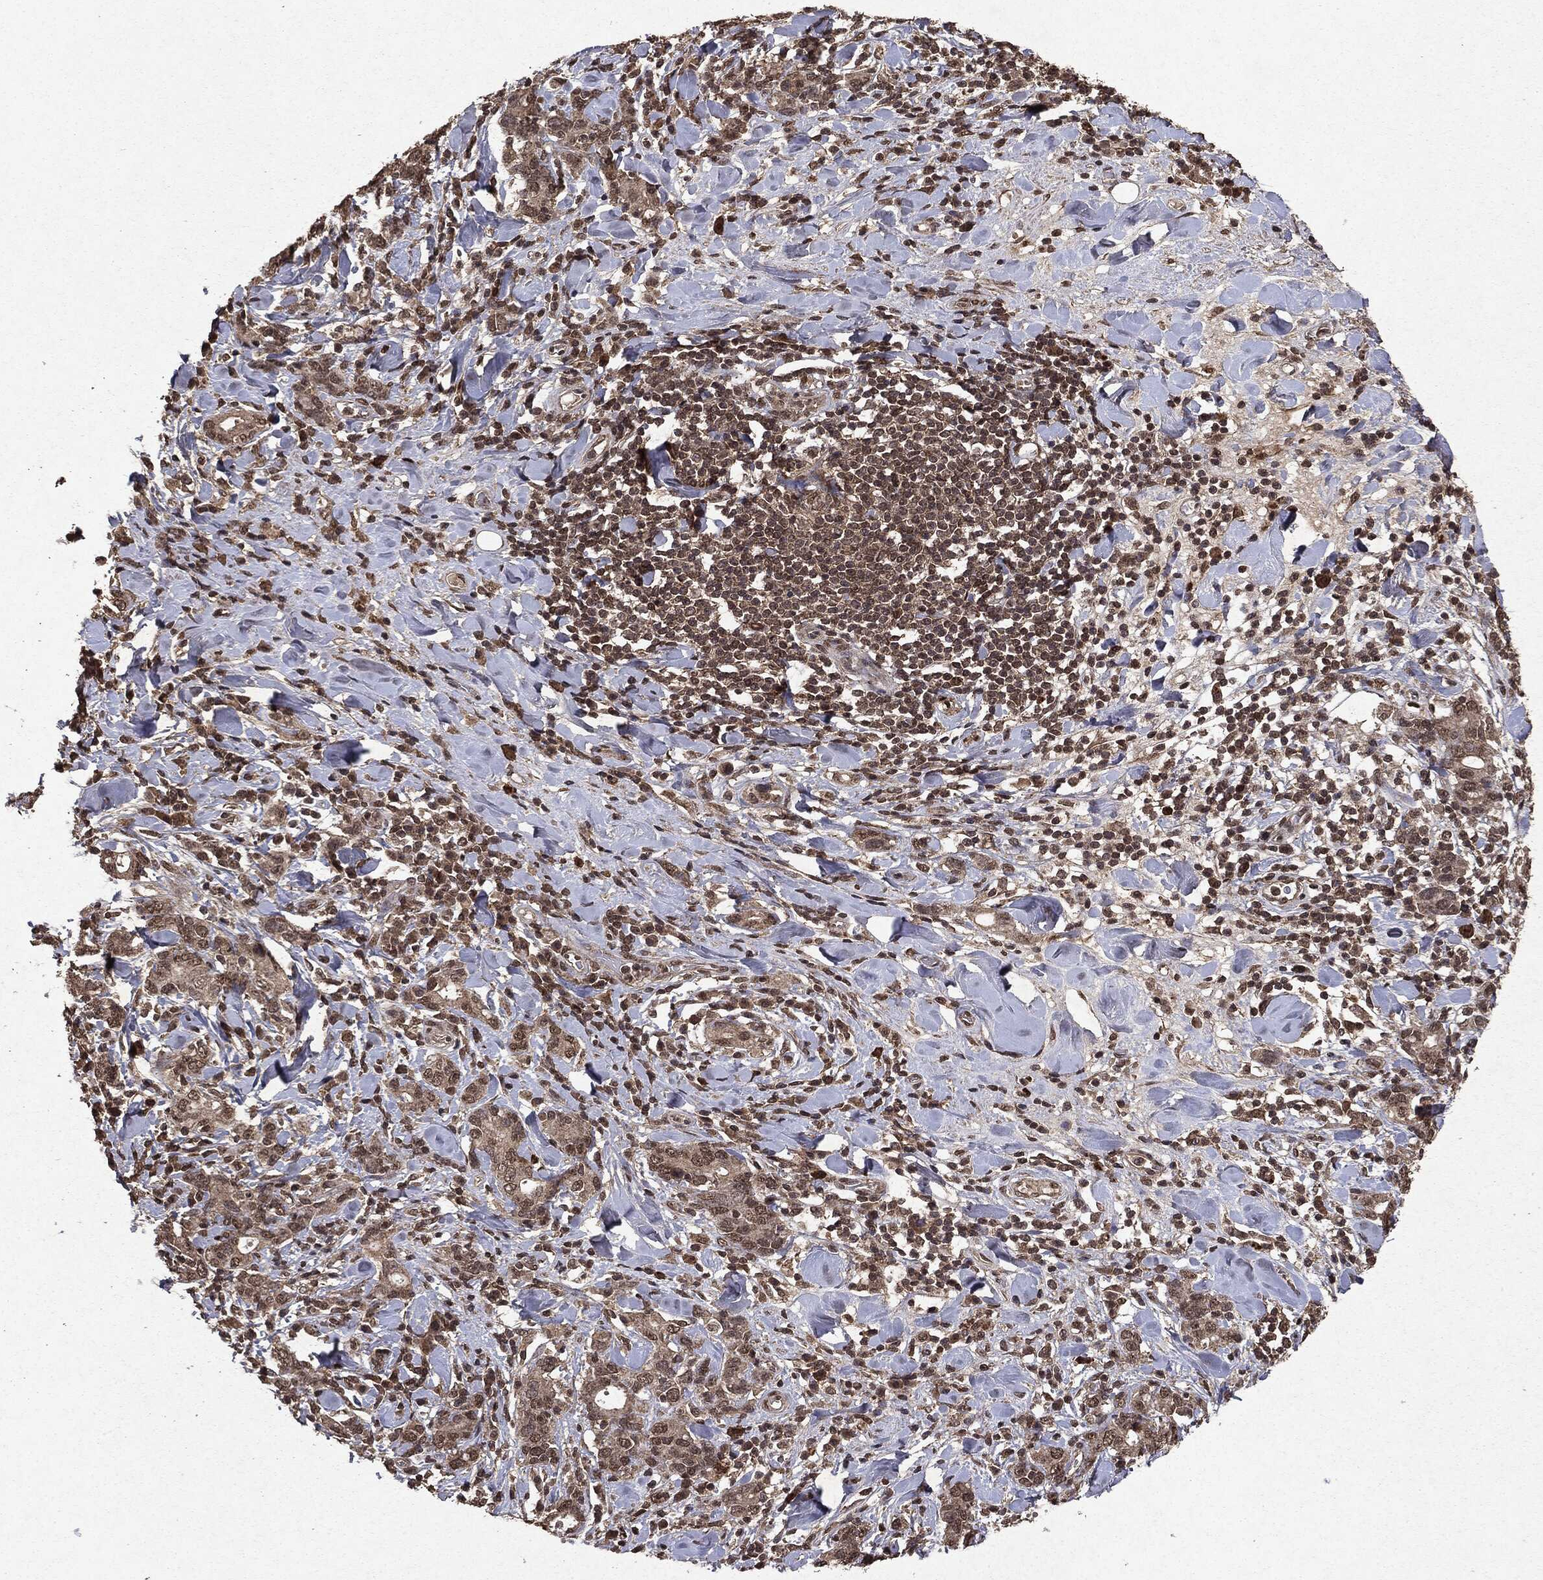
{"staining": {"intensity": "weak", "quantity": "25%-75%", "location": "cytoplasmic/membranous"}, "tissue": "stomach cancer", "cell_type": "Tumor cells", "image_type": "cancer", "snomed": [{"axis": "morphology", "description": "Adenocarcinoma, NOS"}, {"axis": "topography", "description": "Stomach"}], "caption": "Immunohistochemistry (IHC) (DAB) staining of human adenocarcinoma (stomach) demonstrates weak cytoplasmic/membranous protein expression in about 25%-75% of tumor cells.", "gene": "PEBP1", "patient": {"sex": "male", "age": 79}}